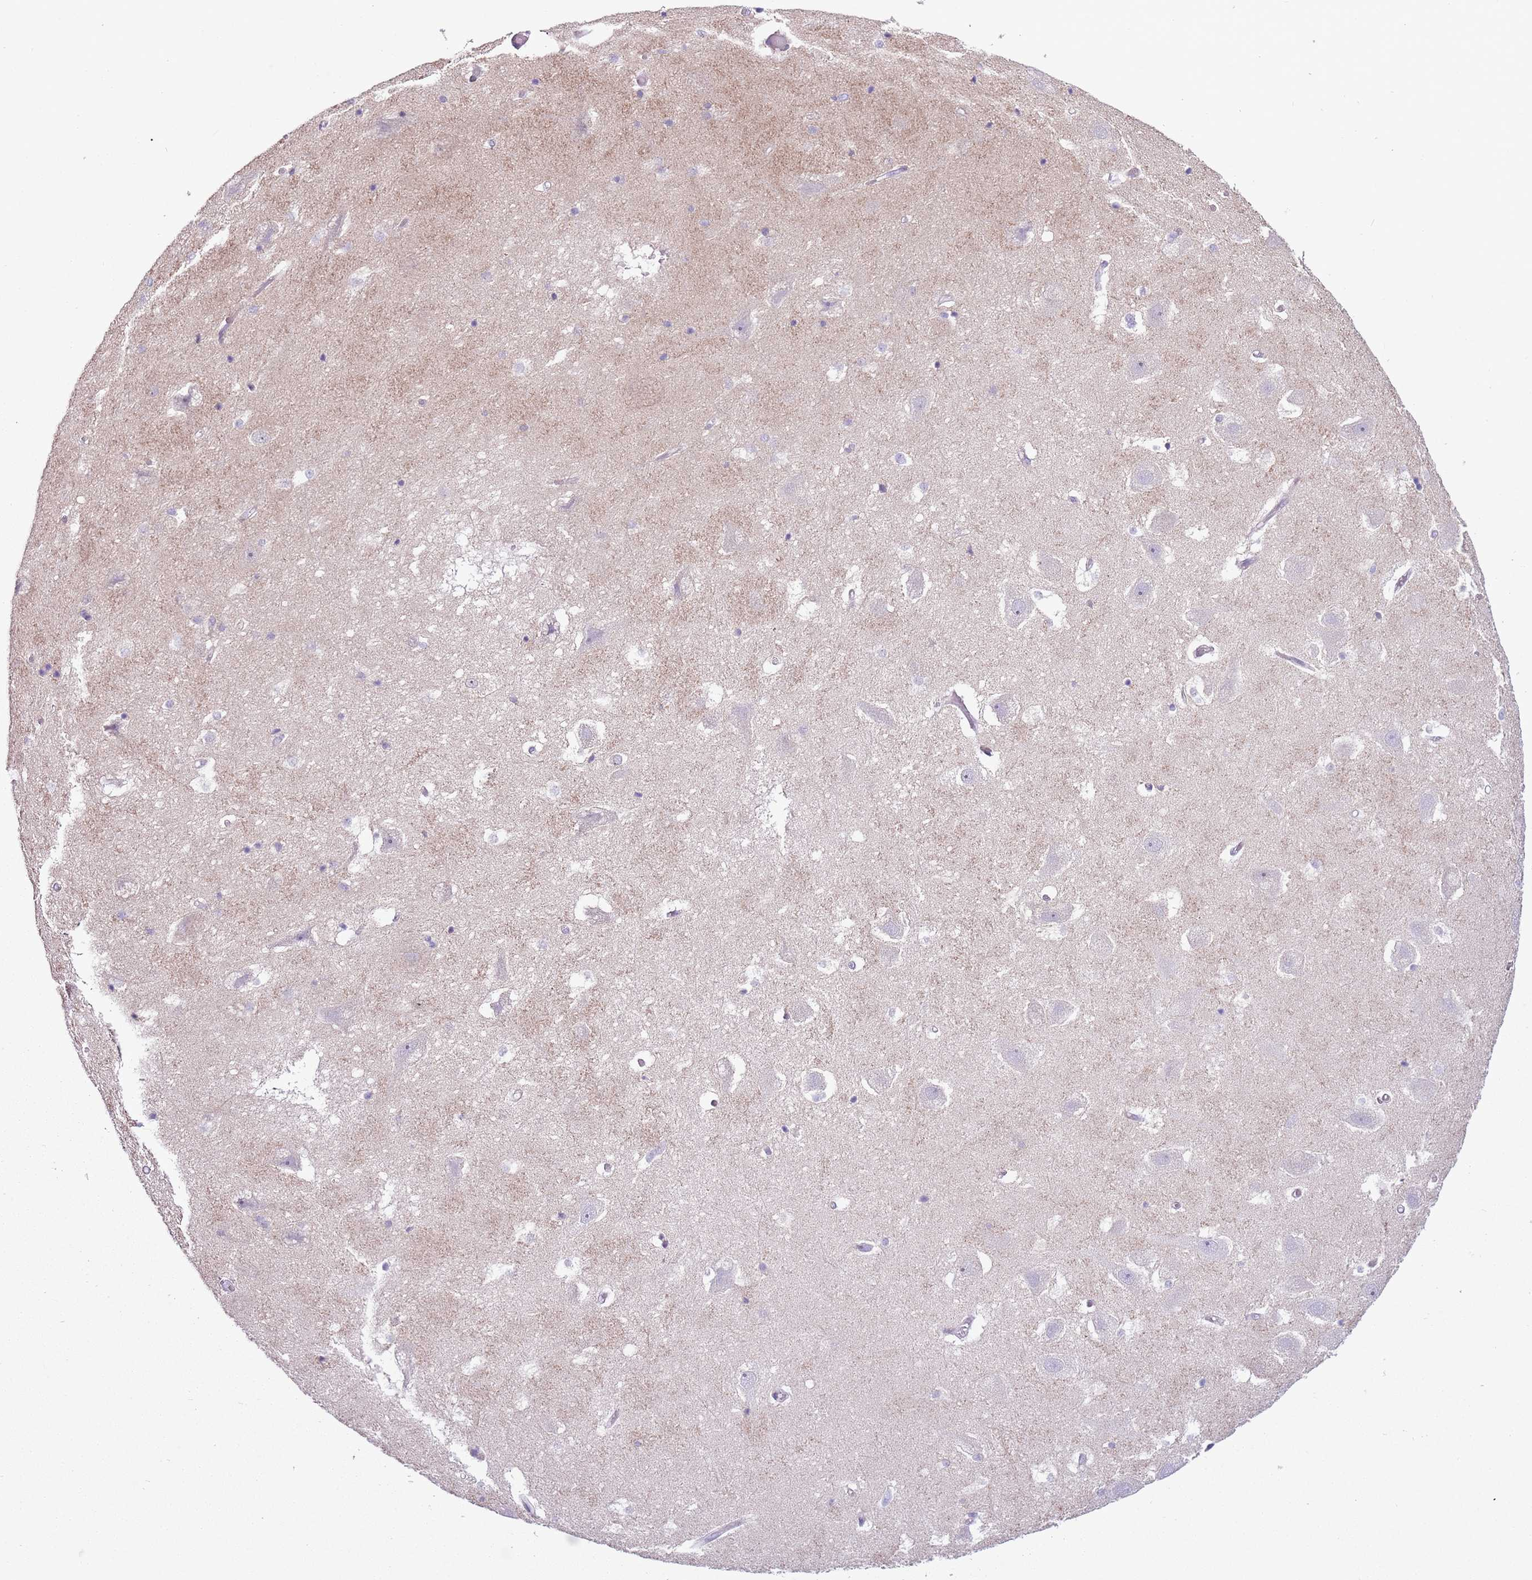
{"staining": {"intensity": "negative", "quantity": "none", "location": "none"}, "tissue": "hippocampus", "cell_type": "Glial cells", "image_type": "normal", "snomed": [{"axis": "morphology", "description": "Normal tissue, NOS"}, {"axis": "topography", "description": "Hippocampus"}], "caption": "A high-resolution histopathology image shows immunohistochemistry staining of unremarkable hippocampus, which shows no significant positivity in glial cells. (DAB (3,3'-diaminobenzidine) immunohistochemistry (IHC), high magnification).", "gene": "ZNF697", "patient": {"sex": "female", "age": 52}}